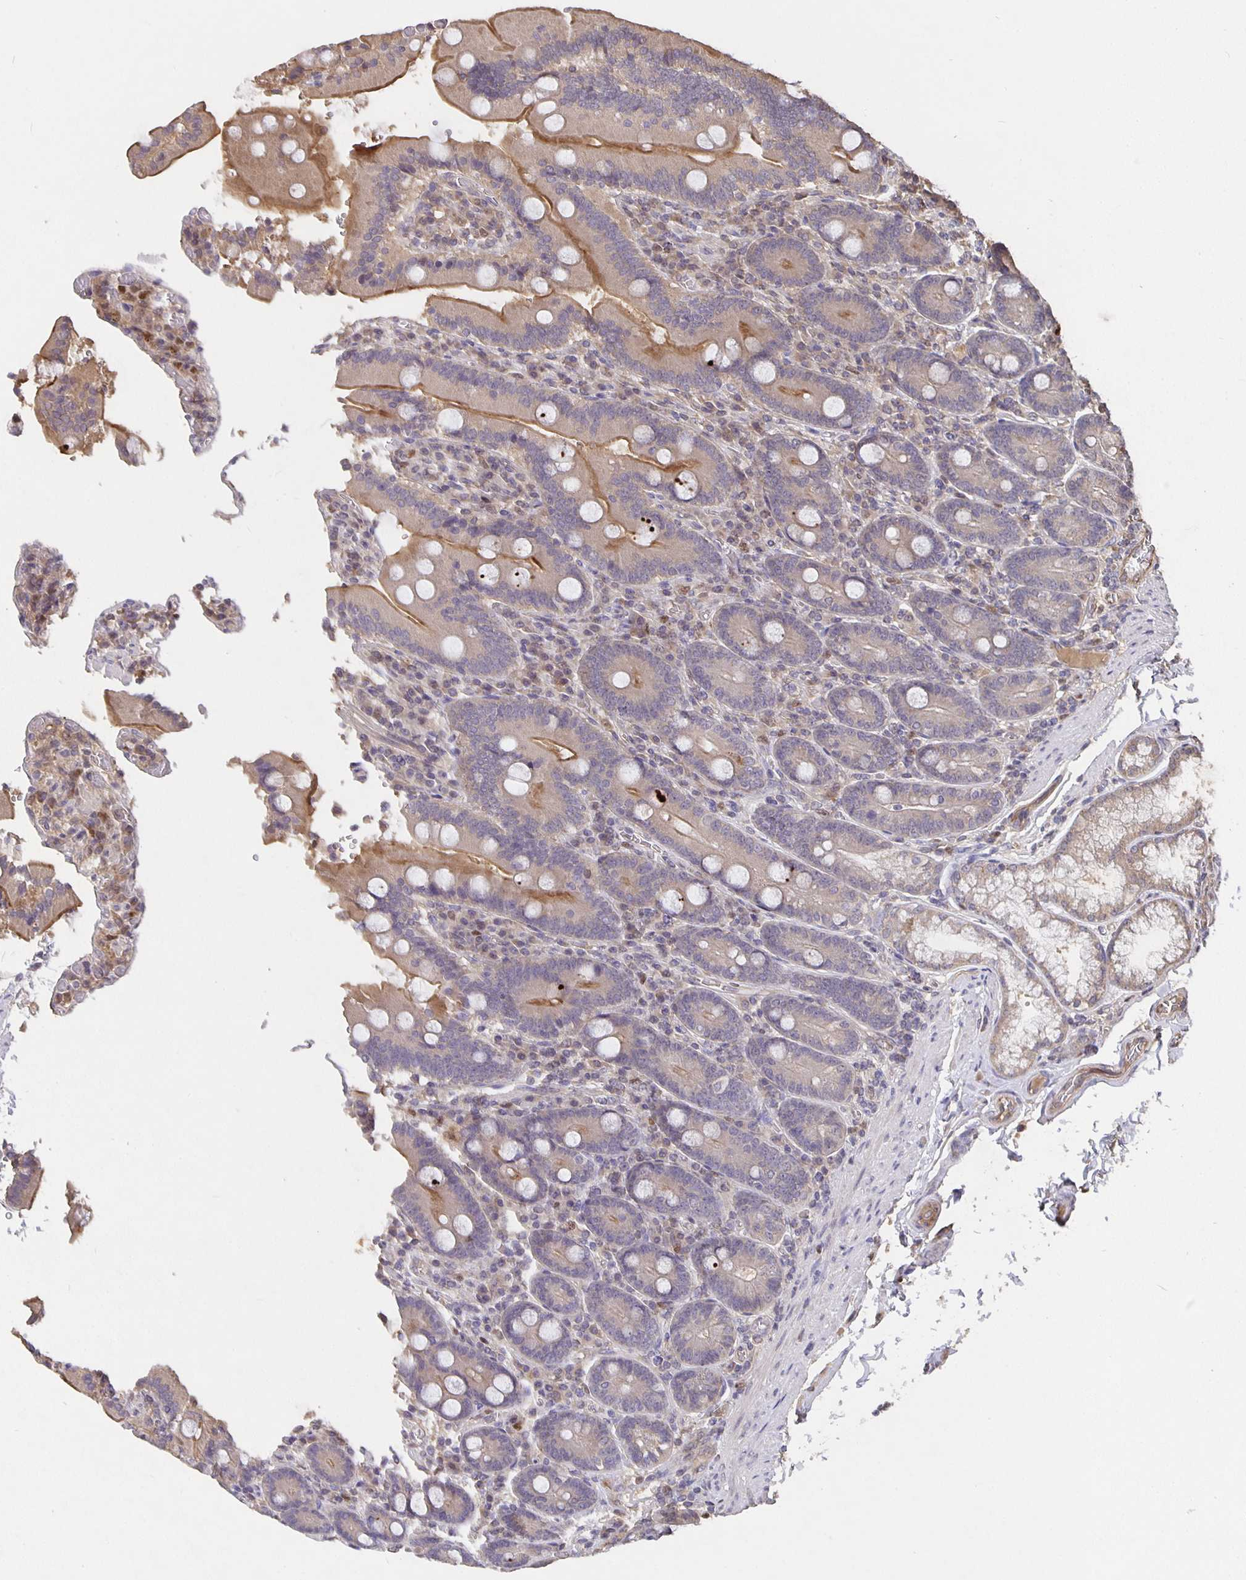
{"staining": {"intensity": "weak", "quantity": "25%-75%", "location": "cytoplasmic/membranous"}, "tissue": "duodenum", "cell_type": "Glandular cells", "image_type": "normal", "snomed": [{"axis": "morphology", "description": "Normal tissue, NOS"}, {"axis": "topography", "description": "Duodenum"}], "caption": "Duodenum stained for a protein (brown) displays weak cytoplasmic/membranous positive staining in approximately 25%-75% of glandular cells.", "gene": "NOG", "patient": {"sex": "female", "age": 62}}